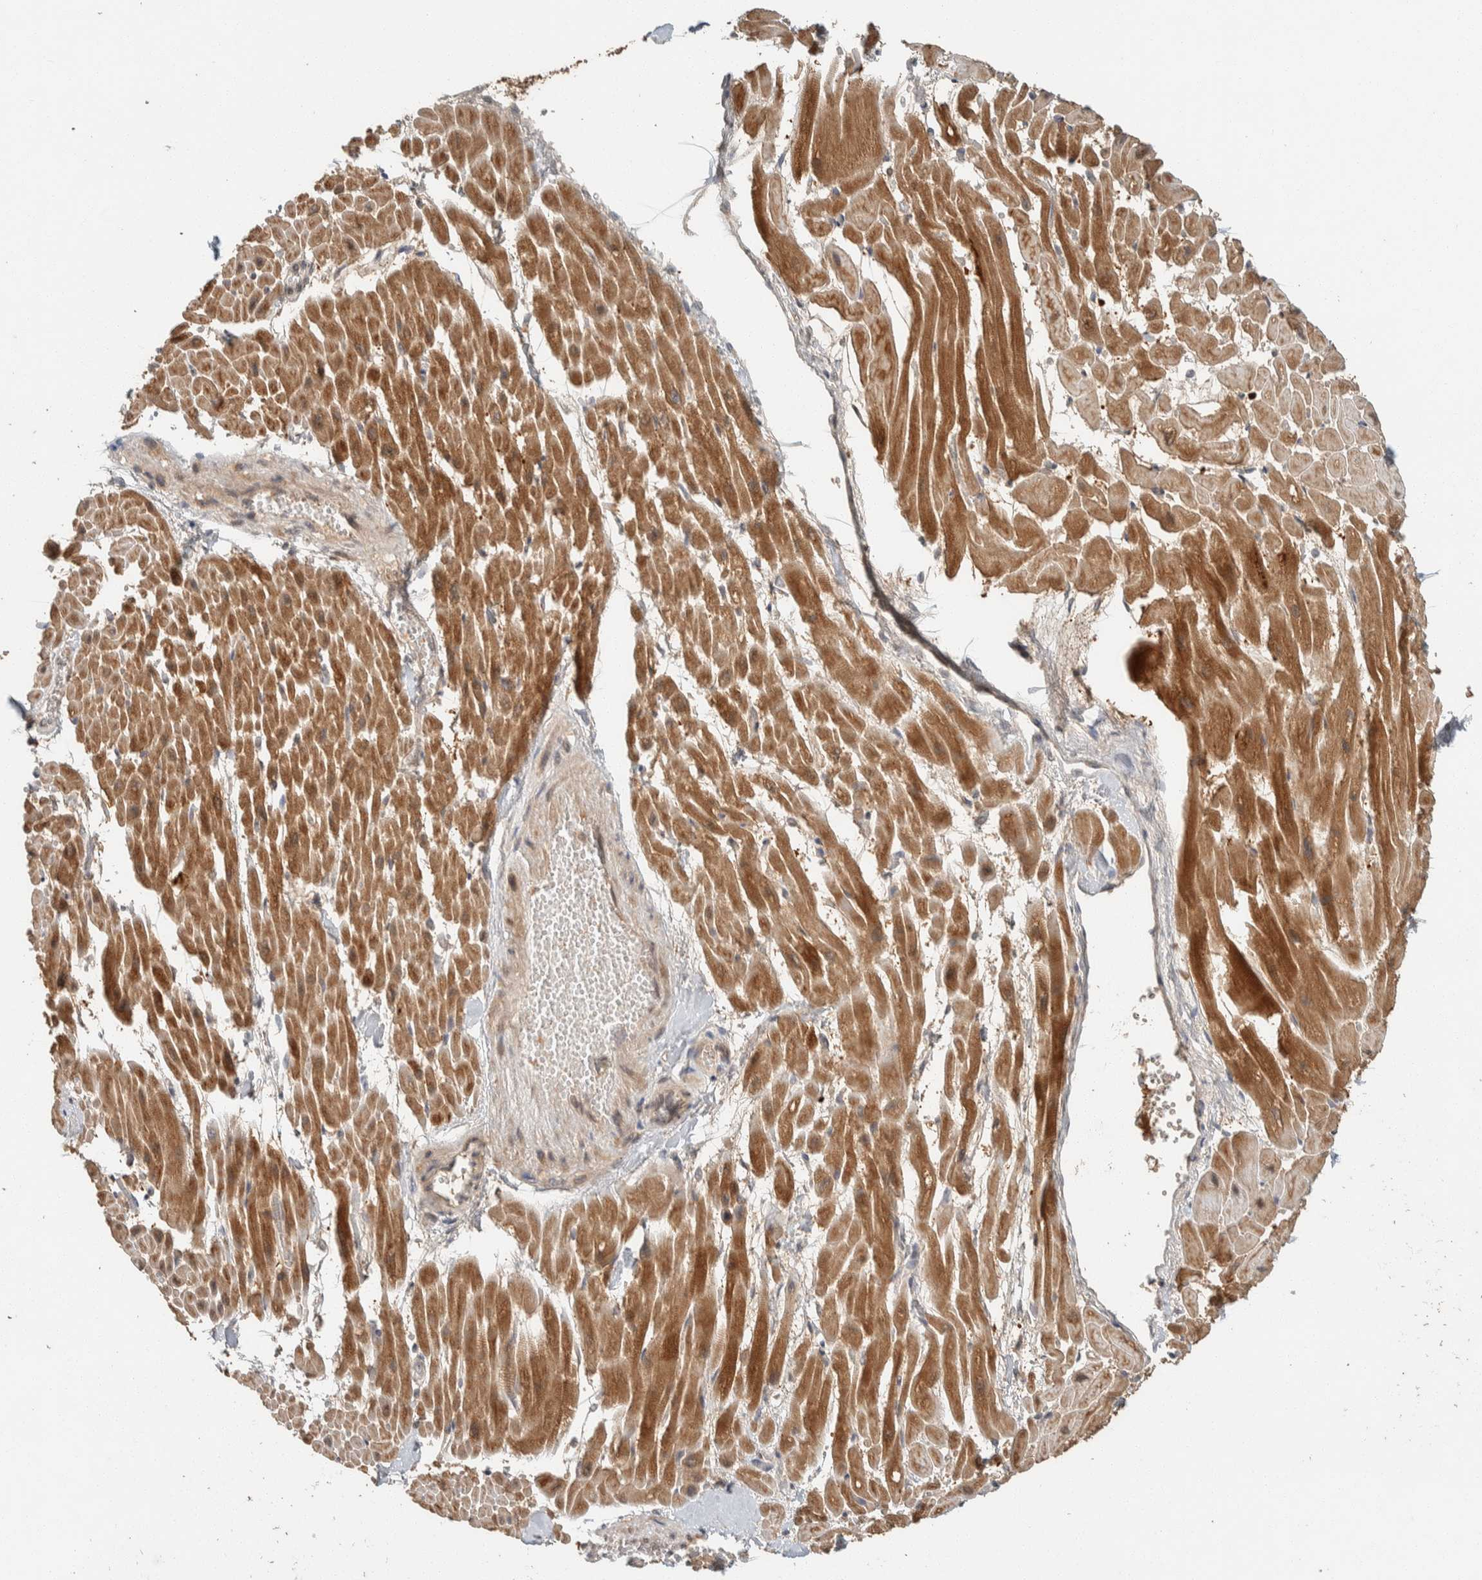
{"staining": {"intensity": "strong", "quantity": ">75%", "location": "cytoplasmic/membranous"}, "tissue": "heart muscle", "cell_type": "Cardiomyocytes", "image_type": "normal", "snomed": [{"axis": "morphology", "description": "Normal tissue, NOS"}, {"axis": "topography", "description": "Heart"}], "caption": "Heart muscle stained with a brown dye demonstrates strong cytoplasmic/membranous positive positivity in about >75% of cardiomyocytes.", "gene": "ZNF567", "patient": {"sex": "male", "age": 45}}